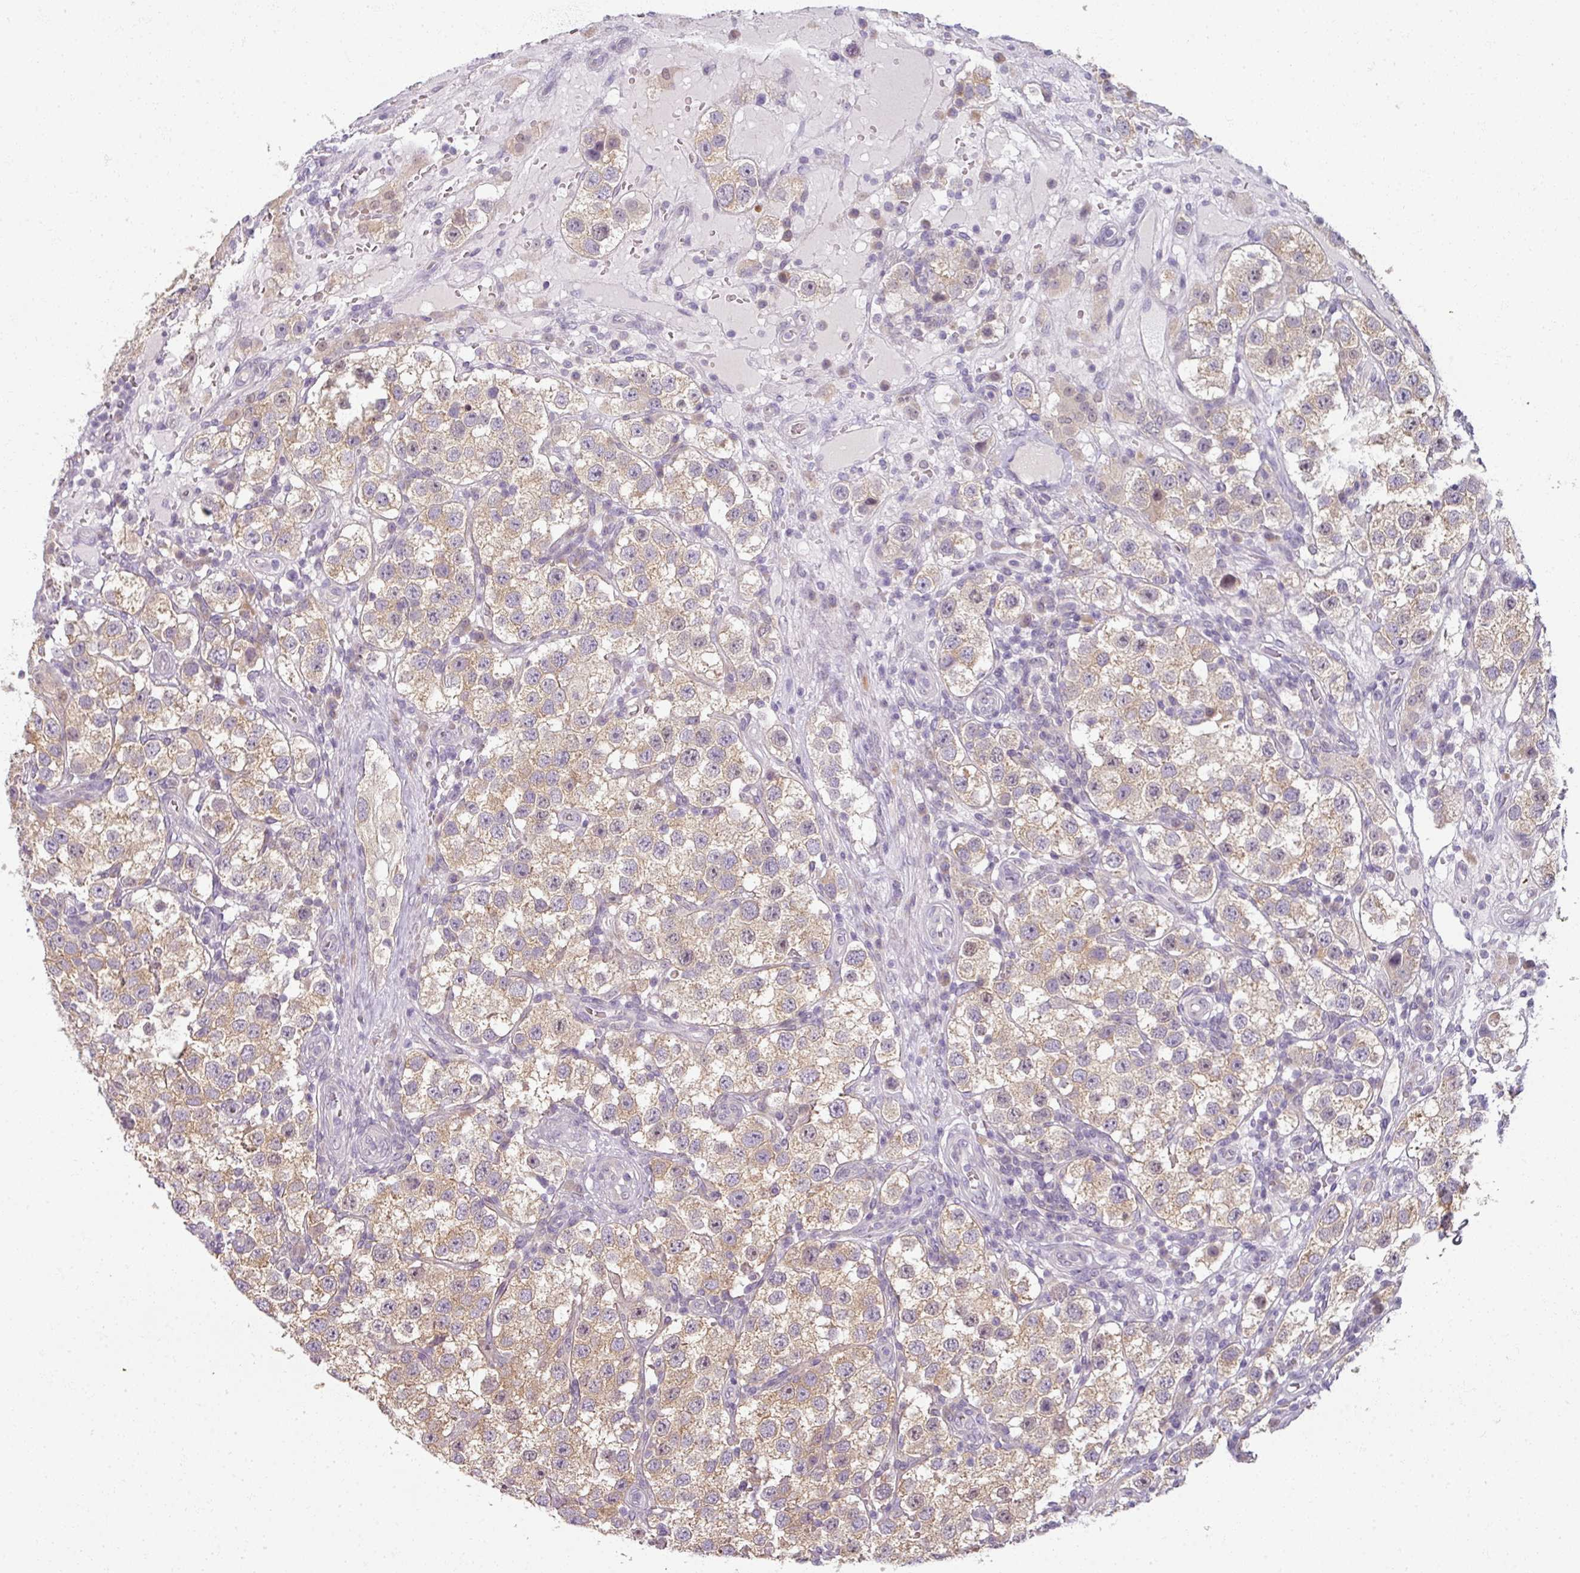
{"staining": {"intensity": "weak", "quantity": ">75%", "location": "cytoplasmic/membranous"}, "tissue": "testis cancer", "cell_type": "Tumor cells", "image_type": "cancer", "snomed": [{"axis": "morphology", "description": "Seminoma, NOS"}, {"axis": "topography", "description": "Testis"}], "caption": "Testis cancer stained for a protein reveals weak cytoplasmic/membranous positivity in tumor cells. (DAB (3,3'-diaminobenzidine) IHC, brown staining for protein, blue staining for nuclei).", "gene": "MYMK", "patient": {"sex": "male", "age": 37}}